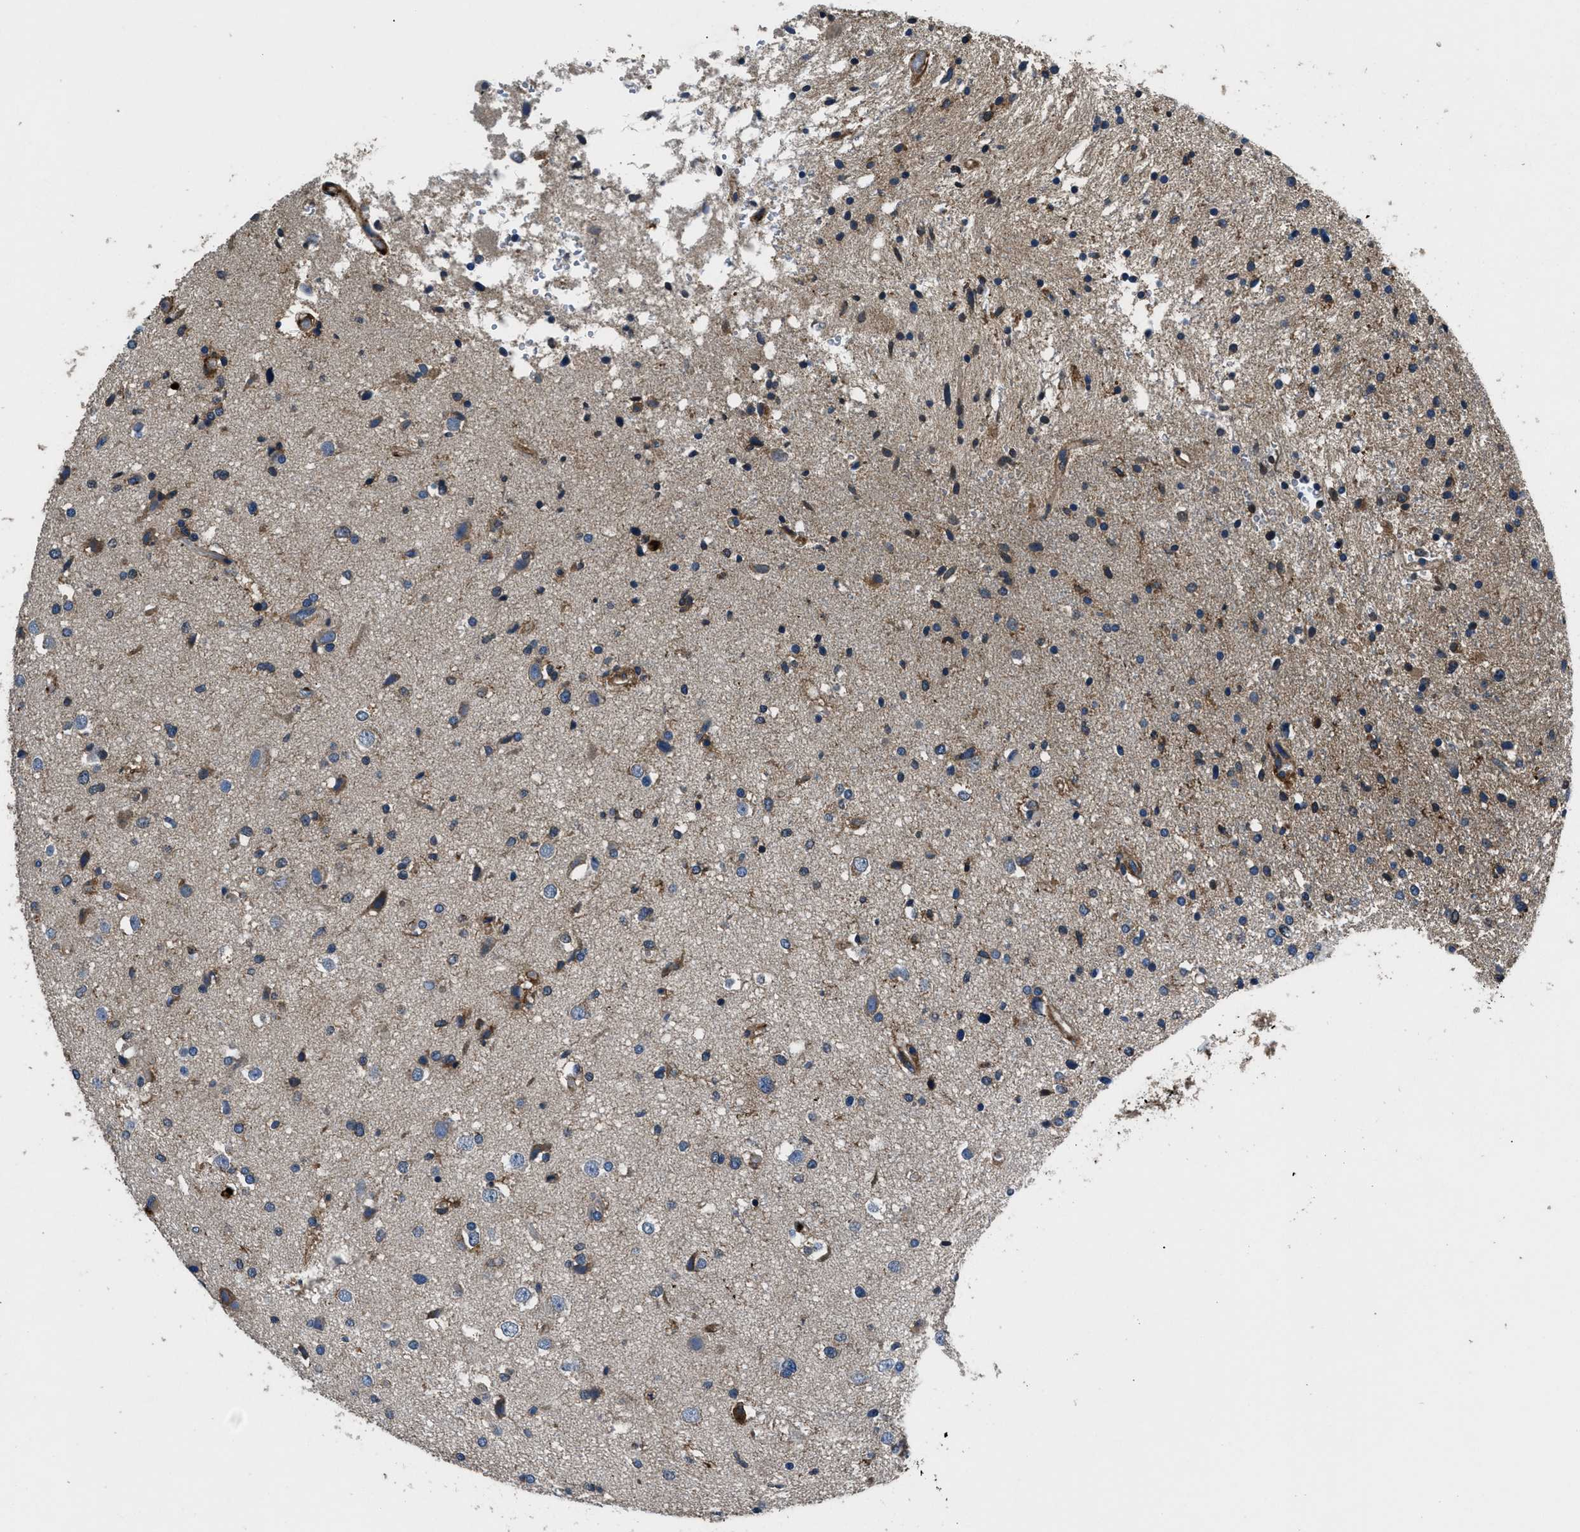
{"staining": {"intensity": "moderate", "quantity": "25%-75%", "location": "cytoplasmic/membranous"}, "tissue": "glioma", "cell_type": "Tumor cells", "image_type": "cancer", "snomed": [{"axis": "morphology", "description": "Glioma, malignant, High grade"}, {"axis": "topography", "description": "Brain"}], "caption": "The immunohistochemical stain highlights moderate cytoplasmic/membranous staining in tumor cells of glioma tissue.", "gene": "CD276", "patient": {"sex": "male", "age": 33}}